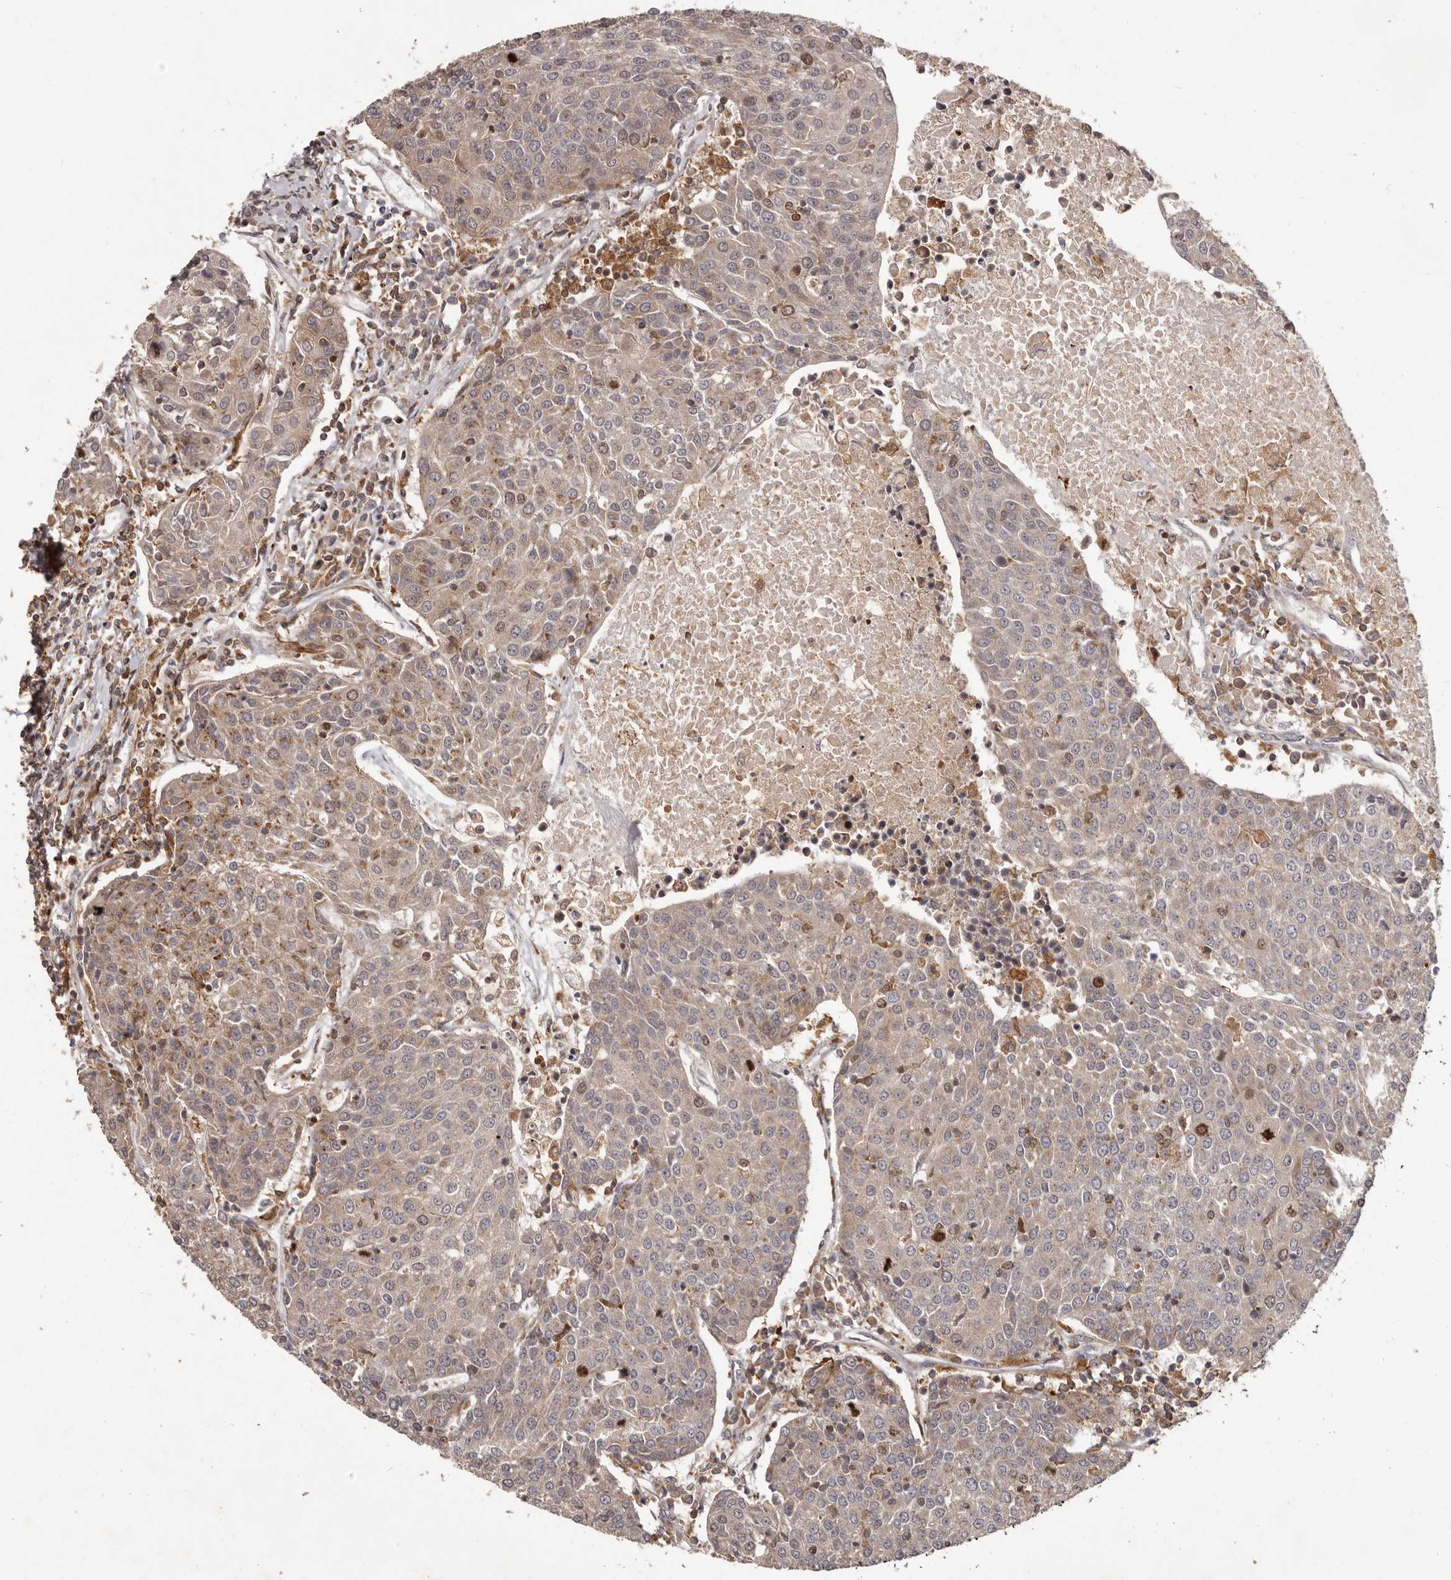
{"staining": {"intensity": "weak", "quantity": "25%-75%", "location": "cytoplasmic/membranous"}, "tissue": "urothelial cancer", "cell_type": "Tumor cells", "image_type": "cancer", "snomed": [{"axis": "morphology", "description": "Urothelial carcinoma, High grade"}, {"axis": "topography", "description": "Urinary bladder"}], "caption": "A low amount of weak cytoplasmic/membranous positivity is present in about 25%-75% of tumor cells in urothelial cancer tissue. The staining was performed using DAB (3,3'-diaminobenzidine), with brown indicating positive protein expression. Nuclei are stained blue with hematoxylin.", "gene": "RNF187", "patient": {"sex": "female", "age": 85}}